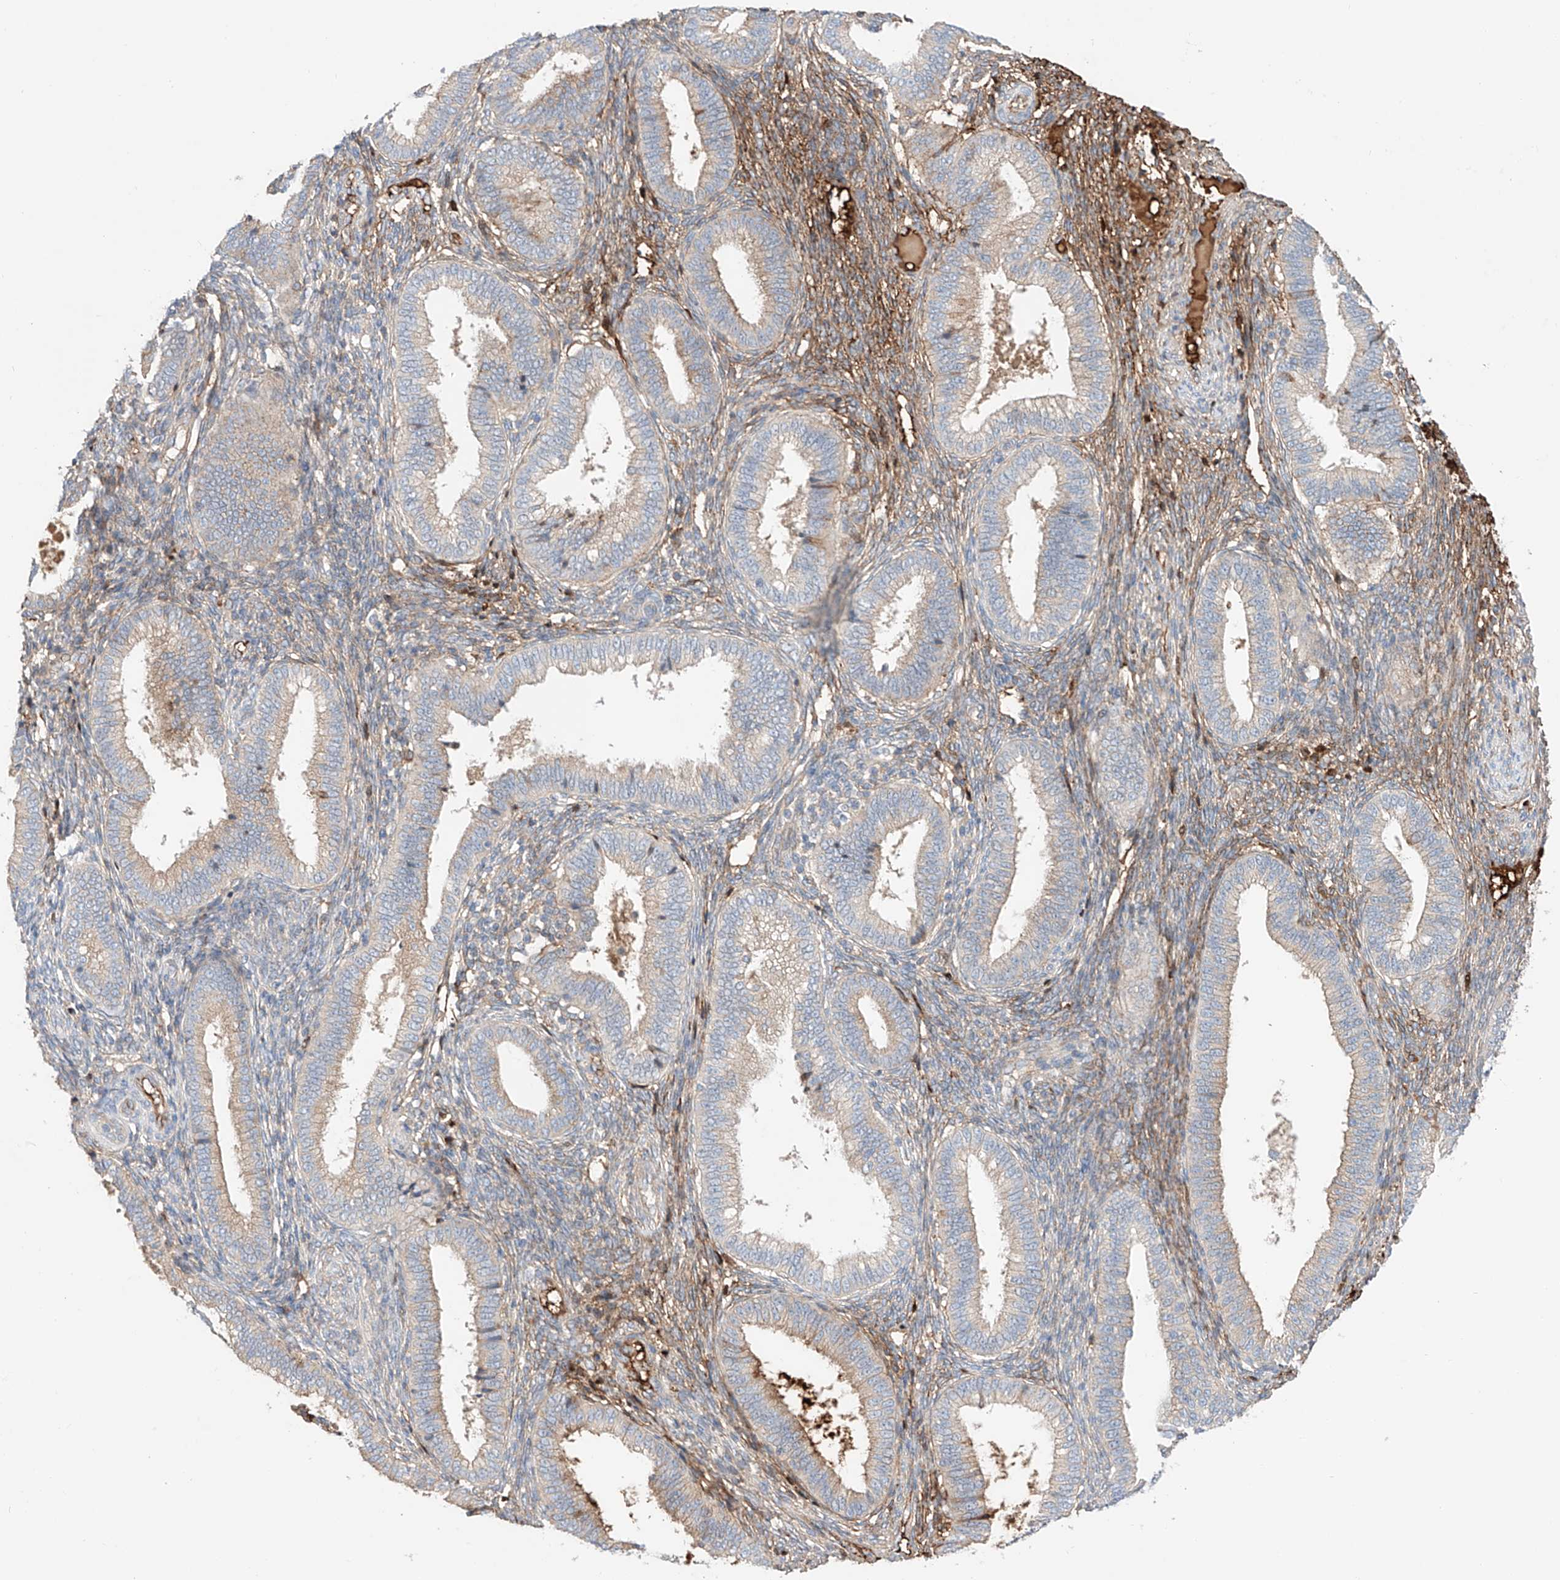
{"staining": {"intensity": "moderate", "quantity": "<25%", "location": "cytoplasmic/membranous,nuclear"}, "tissue": "endometrium", "cell_type": "Cells in endometrial stroma", "image_type": "normal", "snomed": [{"axis": "morphology", "description": "Normal tissue, NOS"}, {"axis": "topography", "description": "Endometrium"}], "caption": "High-magnification brightfield microscopy of normal endometrium stained with DAB (3,3'-diaminobenzidine) (brown) and counterstained with hematoxylin (blue). cells in endometrial stroma exhibit moderate cytoplasmic/membranous,nuclear staining is seen in approximately<25% of cells. (IHC, brightfield microscopy, high magnification).", "gene": "PGGT1B", "patient": {"sex": "female", "age": 39}}